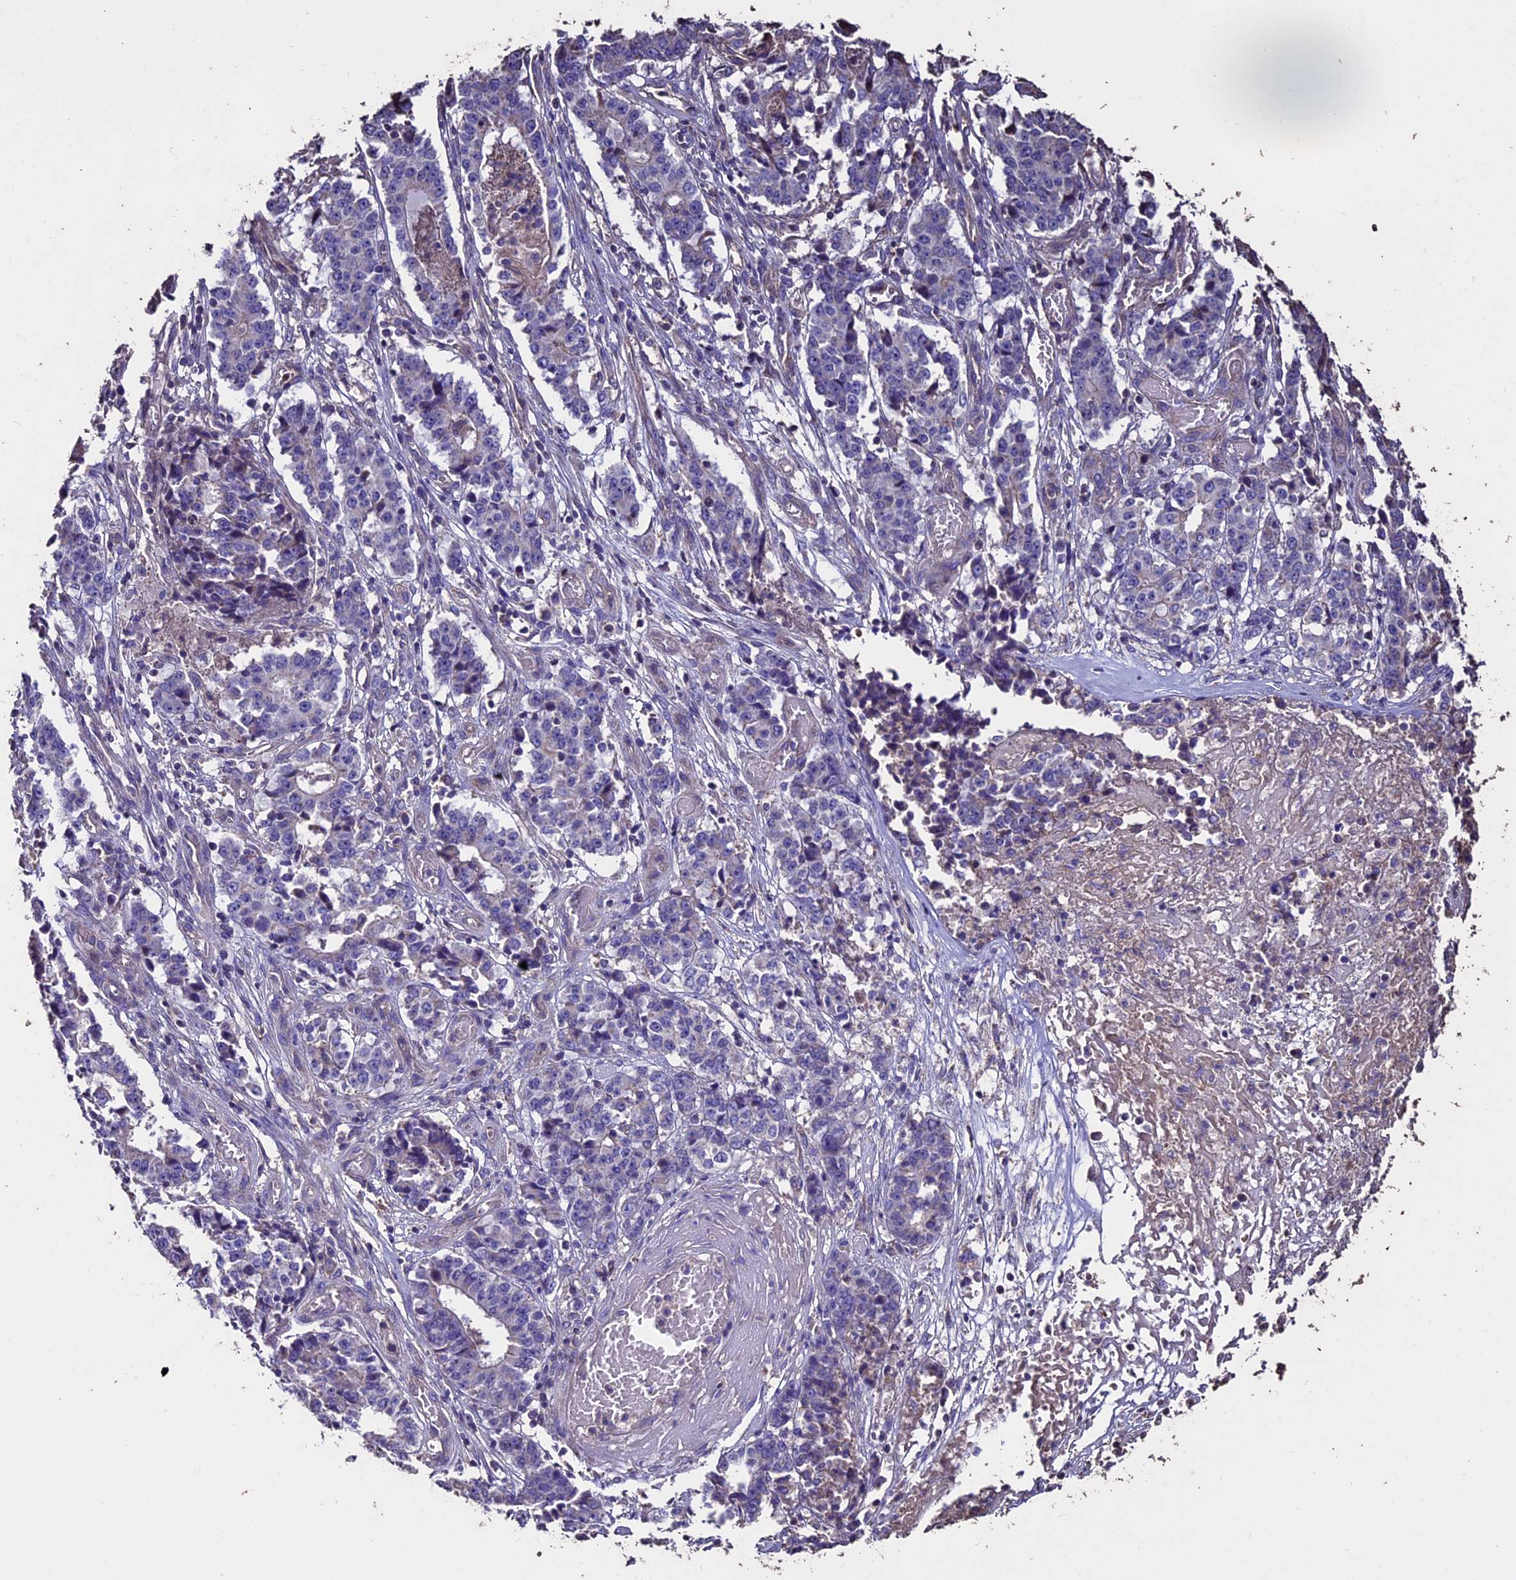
{"staining": {"intensity": "negative", "quantity": "none", "location": "none"}, "tissue": "stomach cancer", "cell_type": "Tumor cells", "image_type": "cancer", "snomed": [{"axis": "morphology", "description": "Adenocarcinoma, NOS"}, {"axis": "topography", "description": "Stomach"}], "caption": "Tumor cells show no significant protein positivity in stomach cancer. (Brightfield microscopy of DAB (3,3'-diaminobenzidine) IHC at high magnification).", "gene": "USB1", "patient": {"sex": "male", "age": 59}}